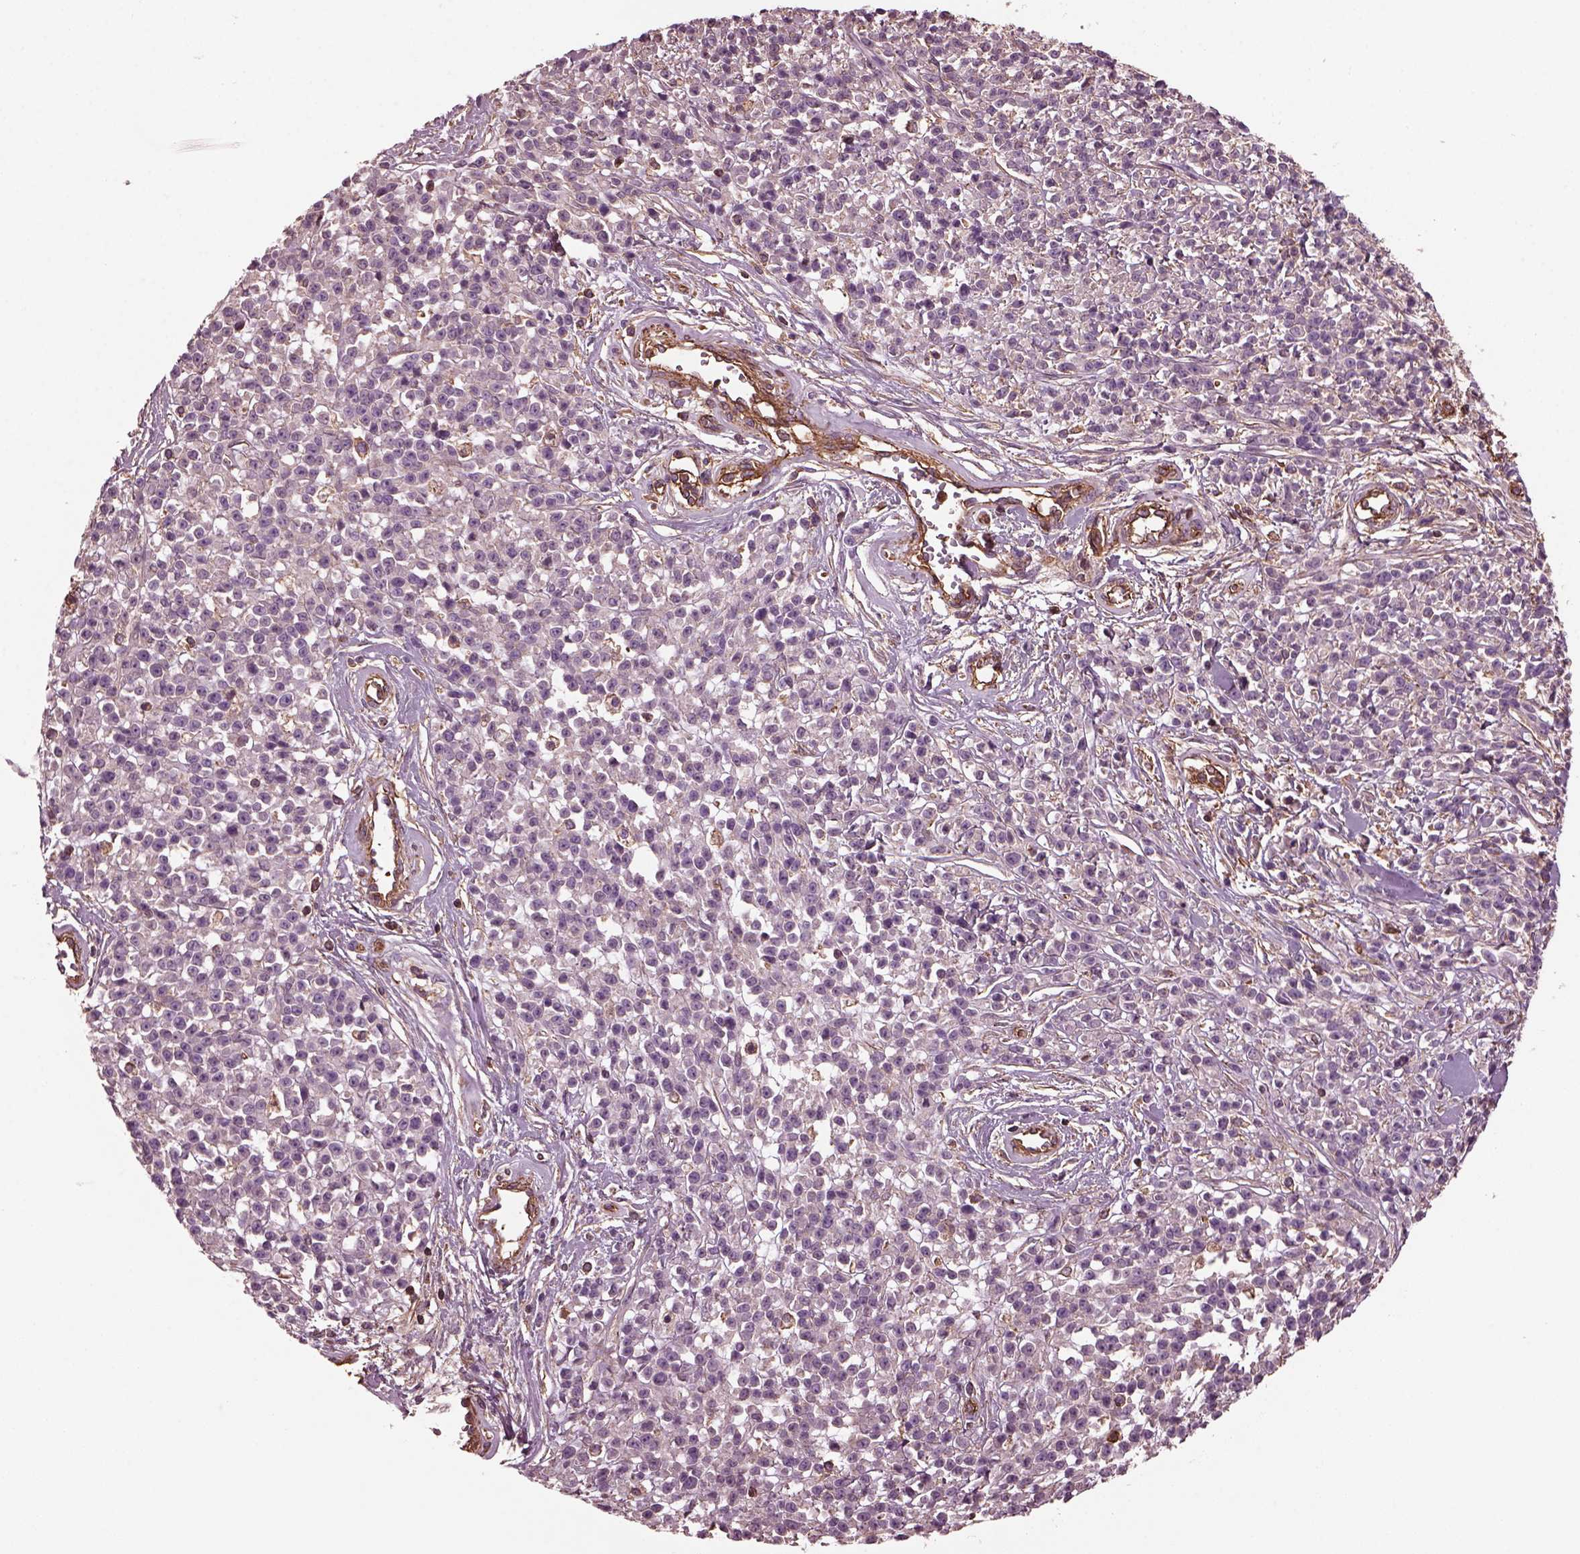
{"staining": {"intensity": "negative", "quantity": "none", "location": "none"}, "tissue": "melanoma", "cell_type": "Tumor cells", "image_type": "cancer", "snomed": [{"axis": "morphology", "description": "Malignant melanoma, NOS"}, {"axis": "topography", "description": "Skin"}, {"axis": "topography", "description": "Skin of trunk"}], "caption": "Human malignant melanoma stained for a protein using immunohistochemistry (IHC) shows no expression in tumor cells.", "gene": "MYL6", "patient": {"sex": "male", "age": 74}}